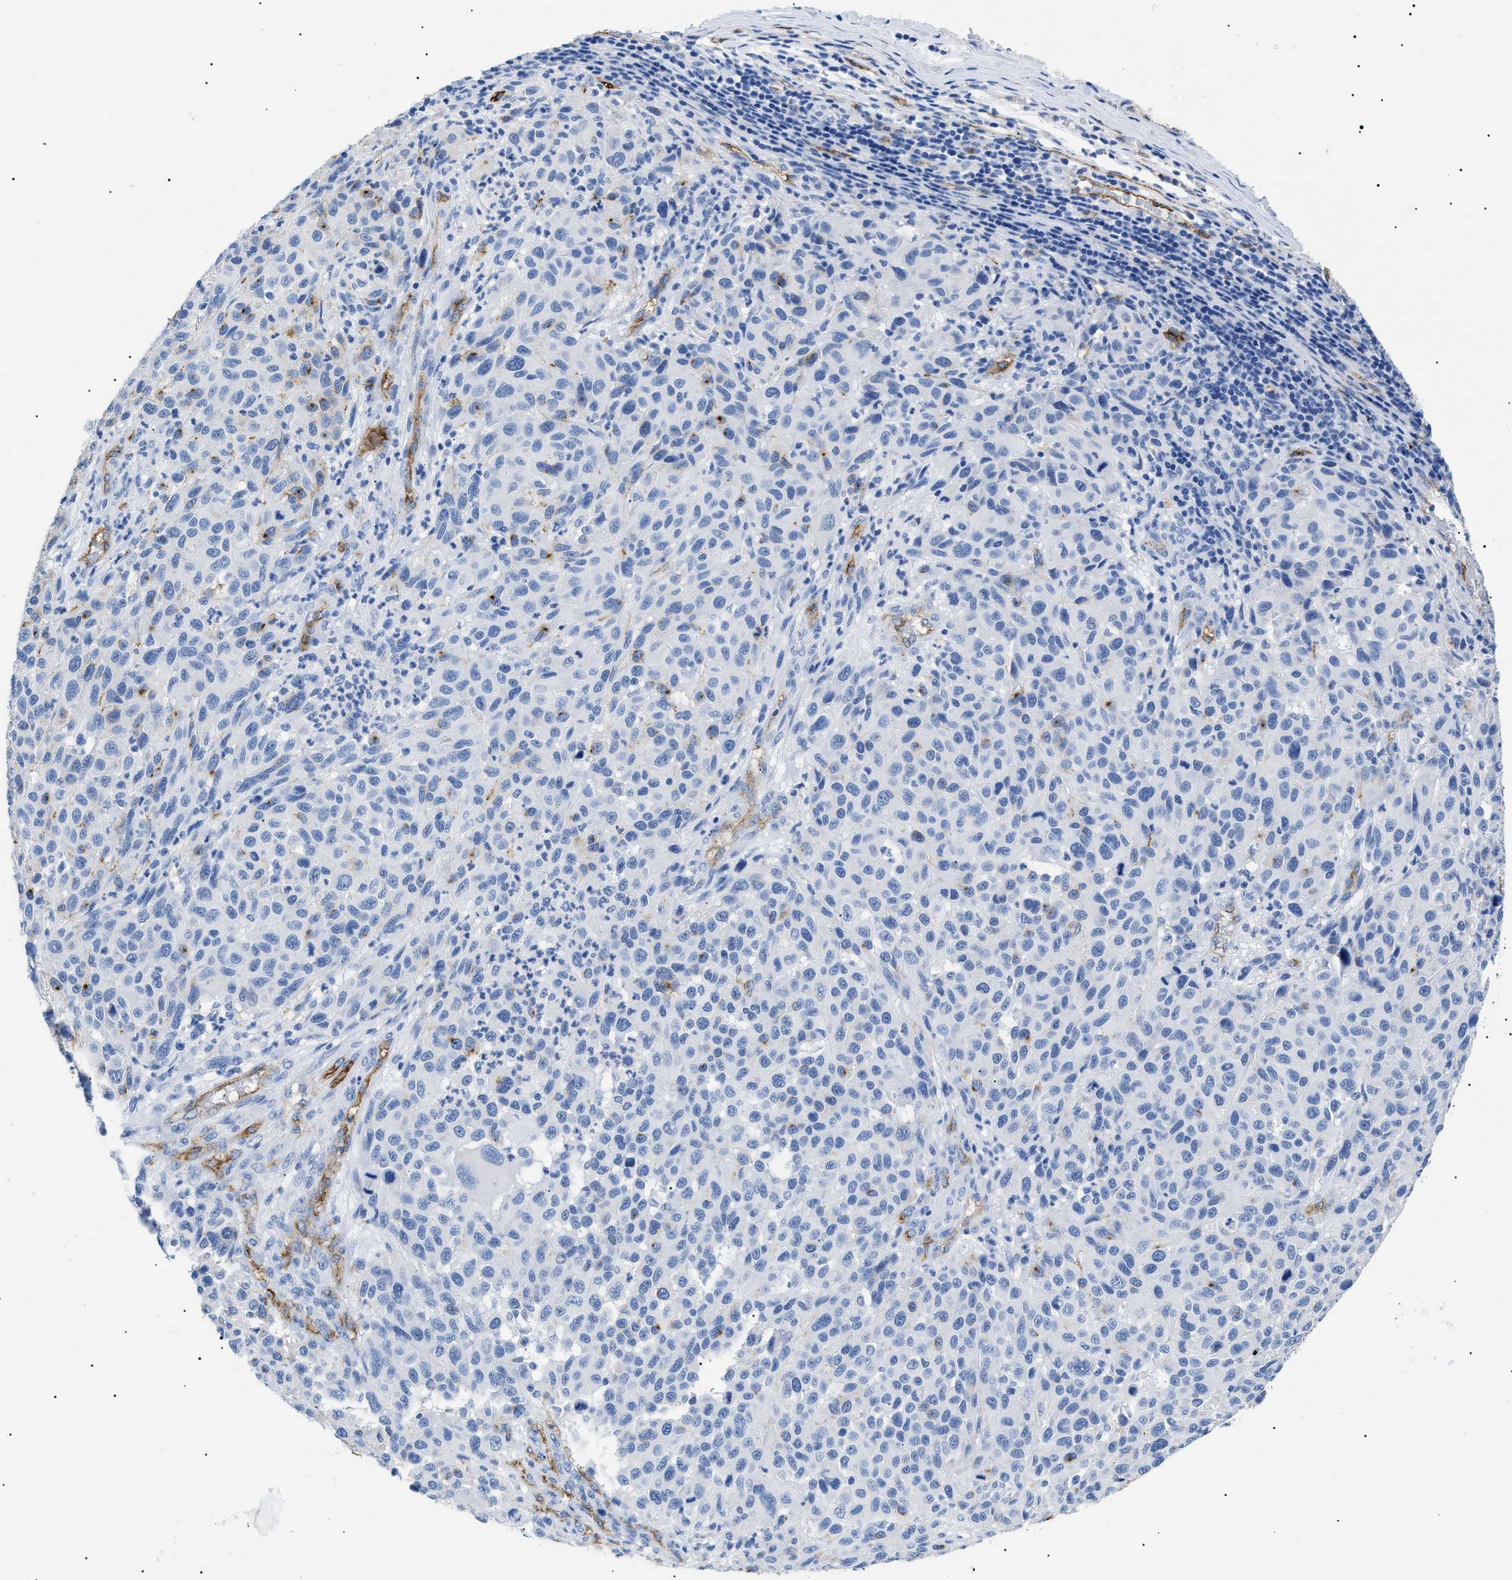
{"staining": {"intensity": "moderate", "quantity": "<25%", "location": "cytoplasmic/membranous"}, "tissue": "melanoma", "cell_type": "Tumor cells", "image_type": "cancer", "snomed": [{"axis": "morphology", "description": "Malignant melanoma, Metastatic site"}, {"axis": "topography", "description": "Lymph node"}], "caption": "Malignant melanoma (metastatic site) was stained to show a protein in brown. There is low levels of moderate cytoplasmic/membranous staining in approximately <25% of tumor cells.", "gene": "PODXL", "patient": {"sex": "male", "age": 61}}